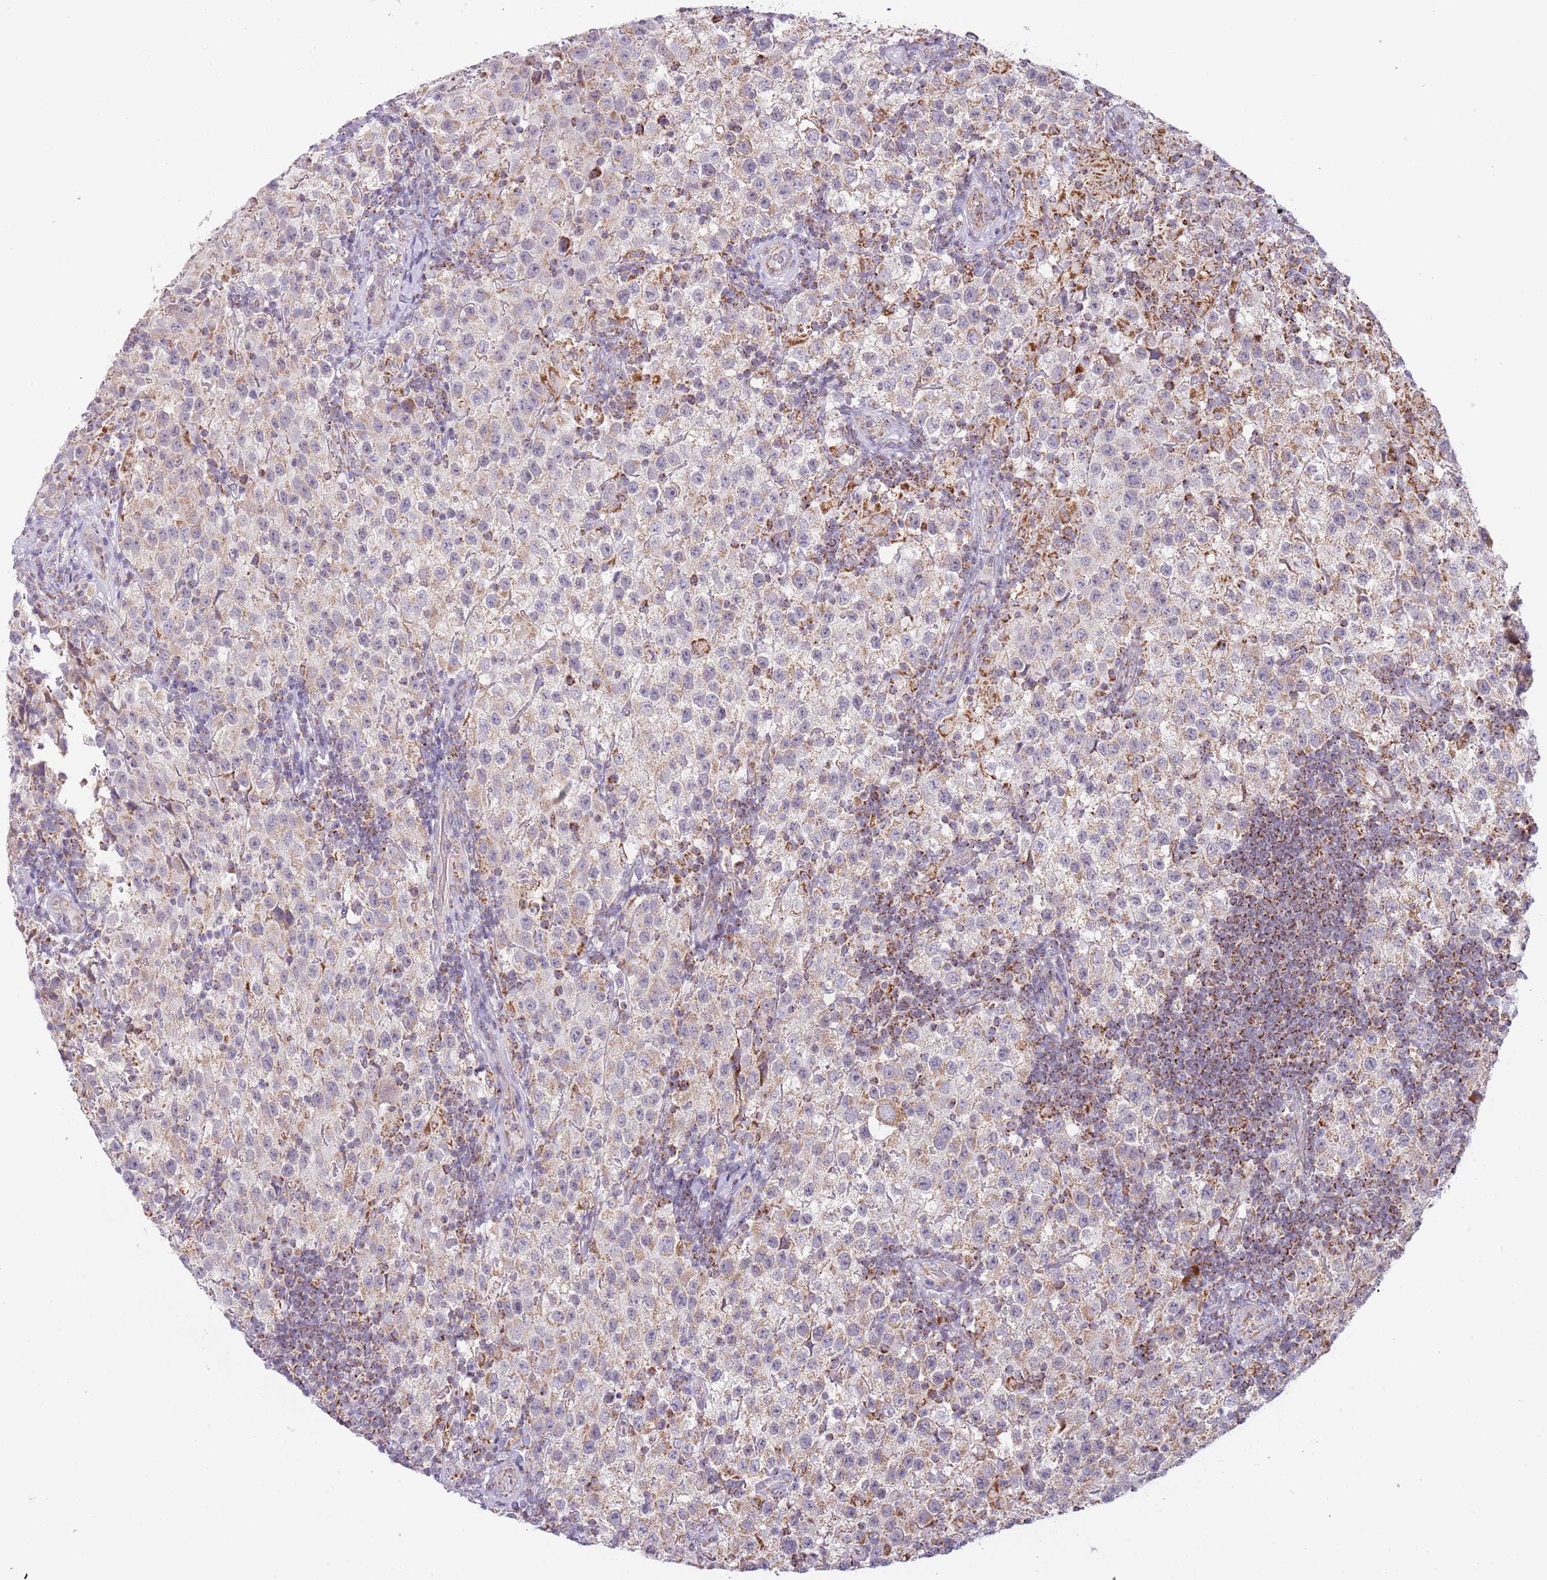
{"staining": {"intensity": "weak", "quantity": "<25%", "location": "cytoplasmic/membranous"}, "tissue": "testis cancer", "cell_type": "Tumor cells", "image_type": "cancer", "snomed": [{"axis": "morphology", "description": "Seminoma, NOS"}, {"axis": "morphology", "description": "Carcinoma, Embryonal, NOS"}, {"axis": "topography", "description": "Testis"}], "caption": "IHC of testis cancer displays no positivity in tumor cells.", "gene": "LHX6", "patient": {"sex": "male", "age": 41}}